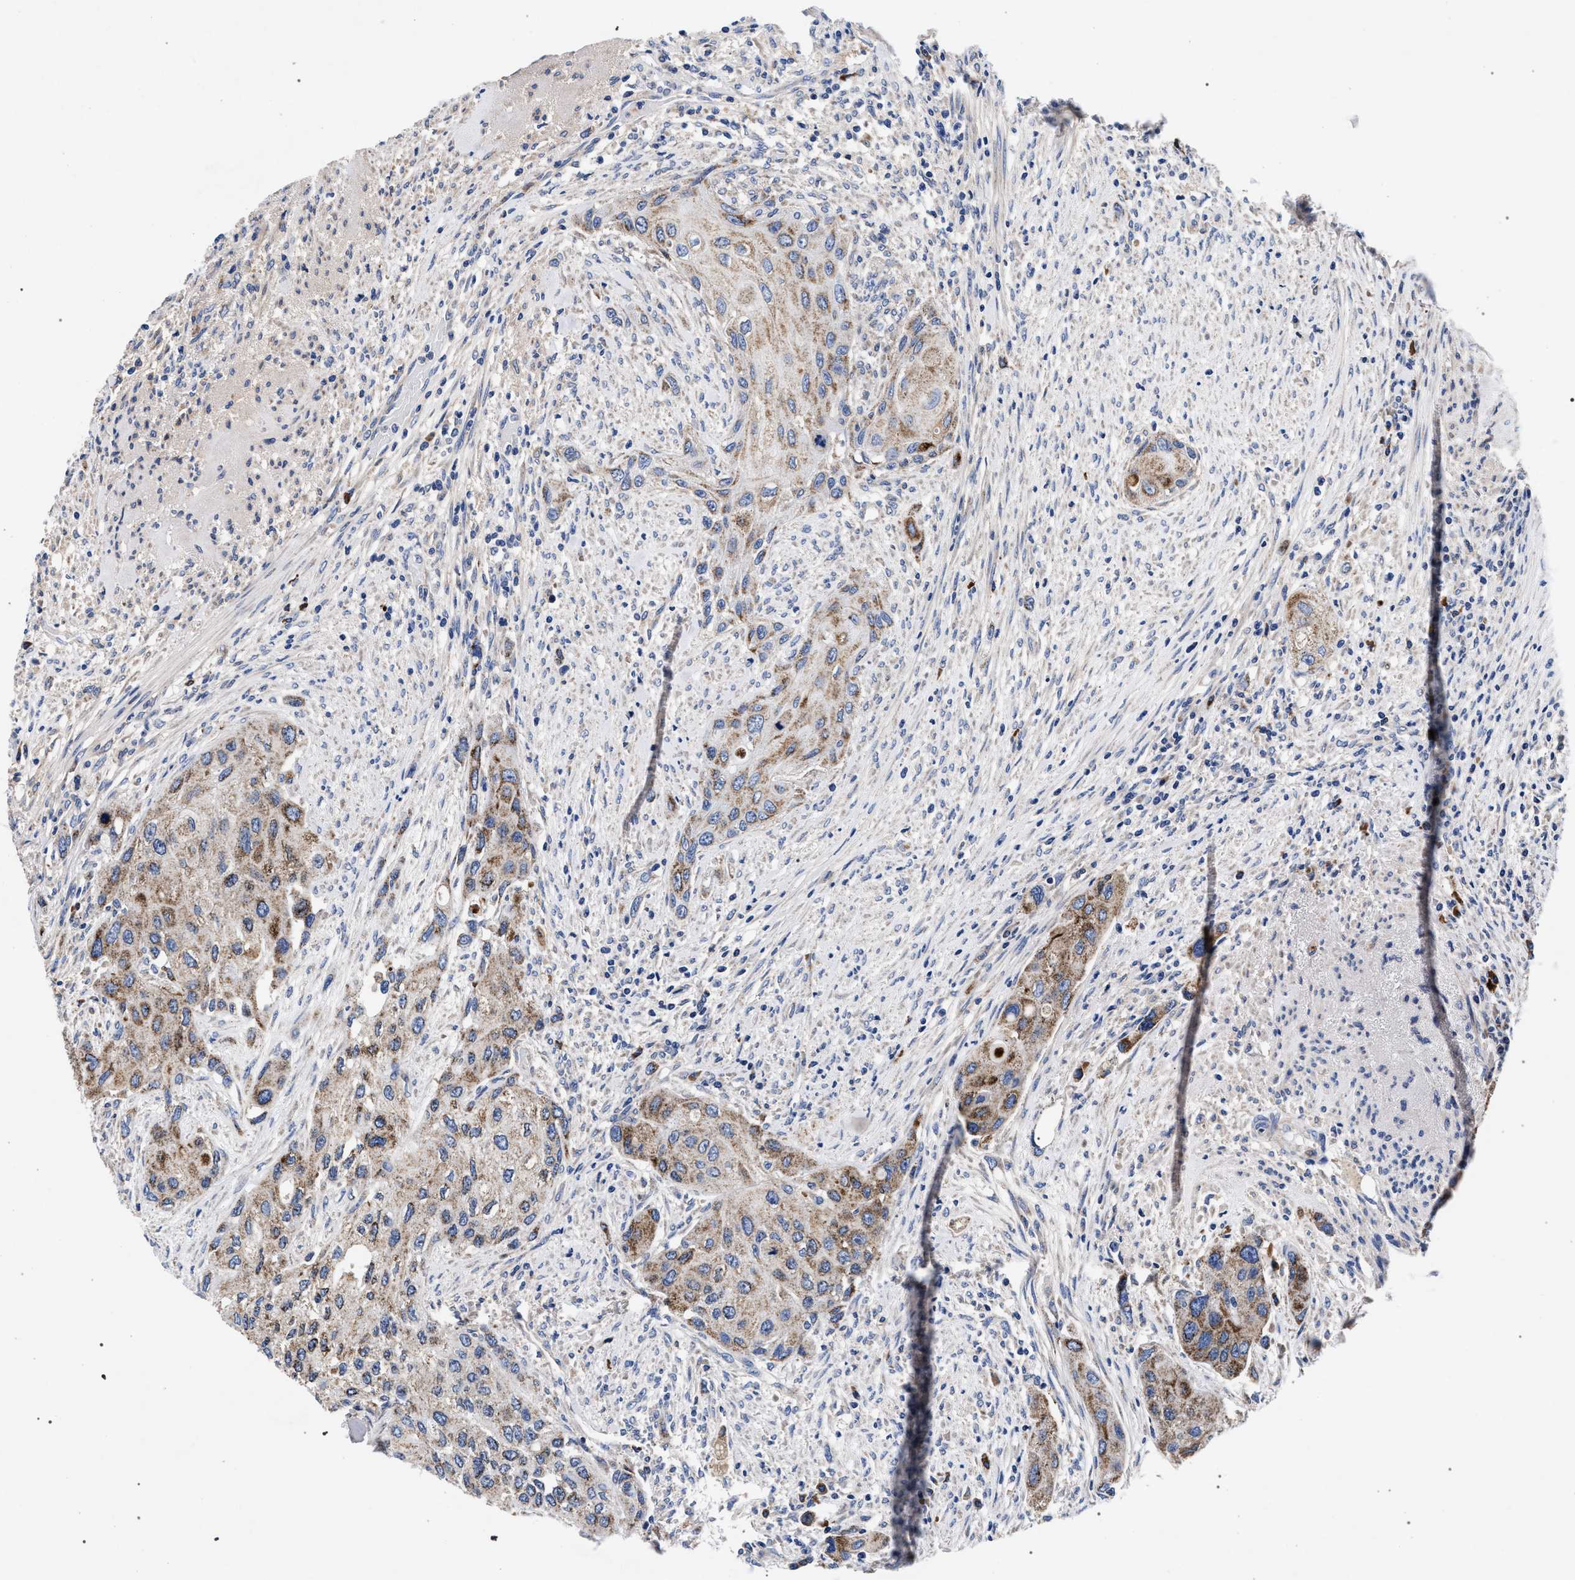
{"staining": {"intensity": "moderate", "quantity": ">75%", "location": "cytoplasmic/membranous"}, "tissue": "urothelial cancer", "cell_type": "Tumor cells", "image_type": "cancer", "snomed": [{"axis": "morphology", "description": "Urothelial carcinoma, High grade"}, {"axis": "topography", "description": "Urinary bladder"}], "caption": "High-magnification brightfield microscopy of urothelial cancer stained with DAB (3,3'-diaminobenzidine) (brown) and counterstained with hematoxylin (blue). tumor cells exhibit moderate cytoplasmic/membranous staining is seen in about>75% of cells.", "gene": "ACOX1", "patient": {"sex": "female", "age": 56}}